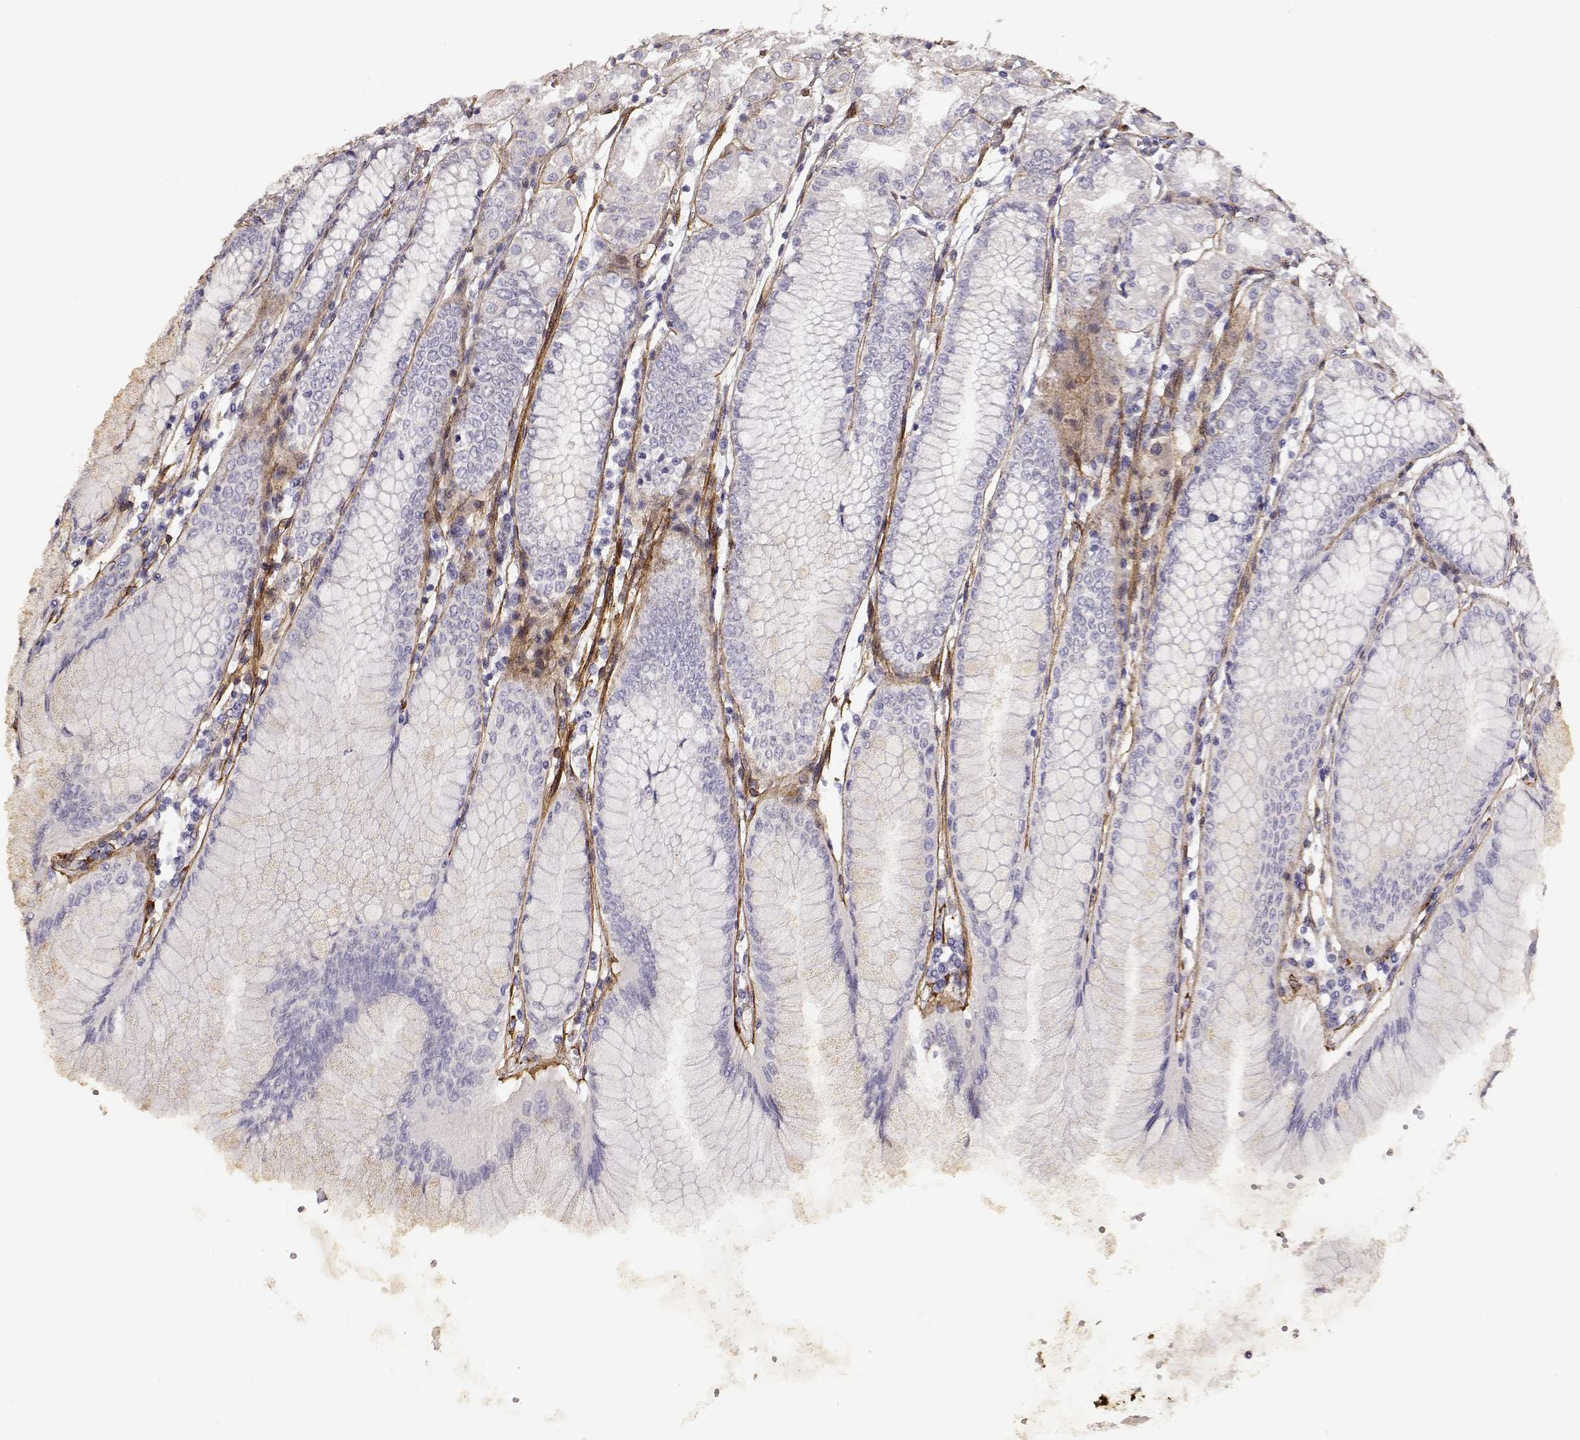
{"staining": {"intensity": "negative", "quantity": "none", "location": "none"}, "tissue": "stomach", "cell_type": "Glandular cells", "image_type": "normal", "snomed": [{"axis": "morphology", "description": "Normal tissue, NOS"}, {"axis": "topography", "description": "Skeletal muscle"}, {"axis": "topography", "description": "Stomach"}], "caption": "Immunohistochemistry photomicrograph of unremarkable stomach: human stomach stained with DAB (3,3'-diaminobenzidine) reveals no significant protein positivity in glandular cells.", "gene": "LAMC1", "patient": {"sex": "female", "age": 57}}